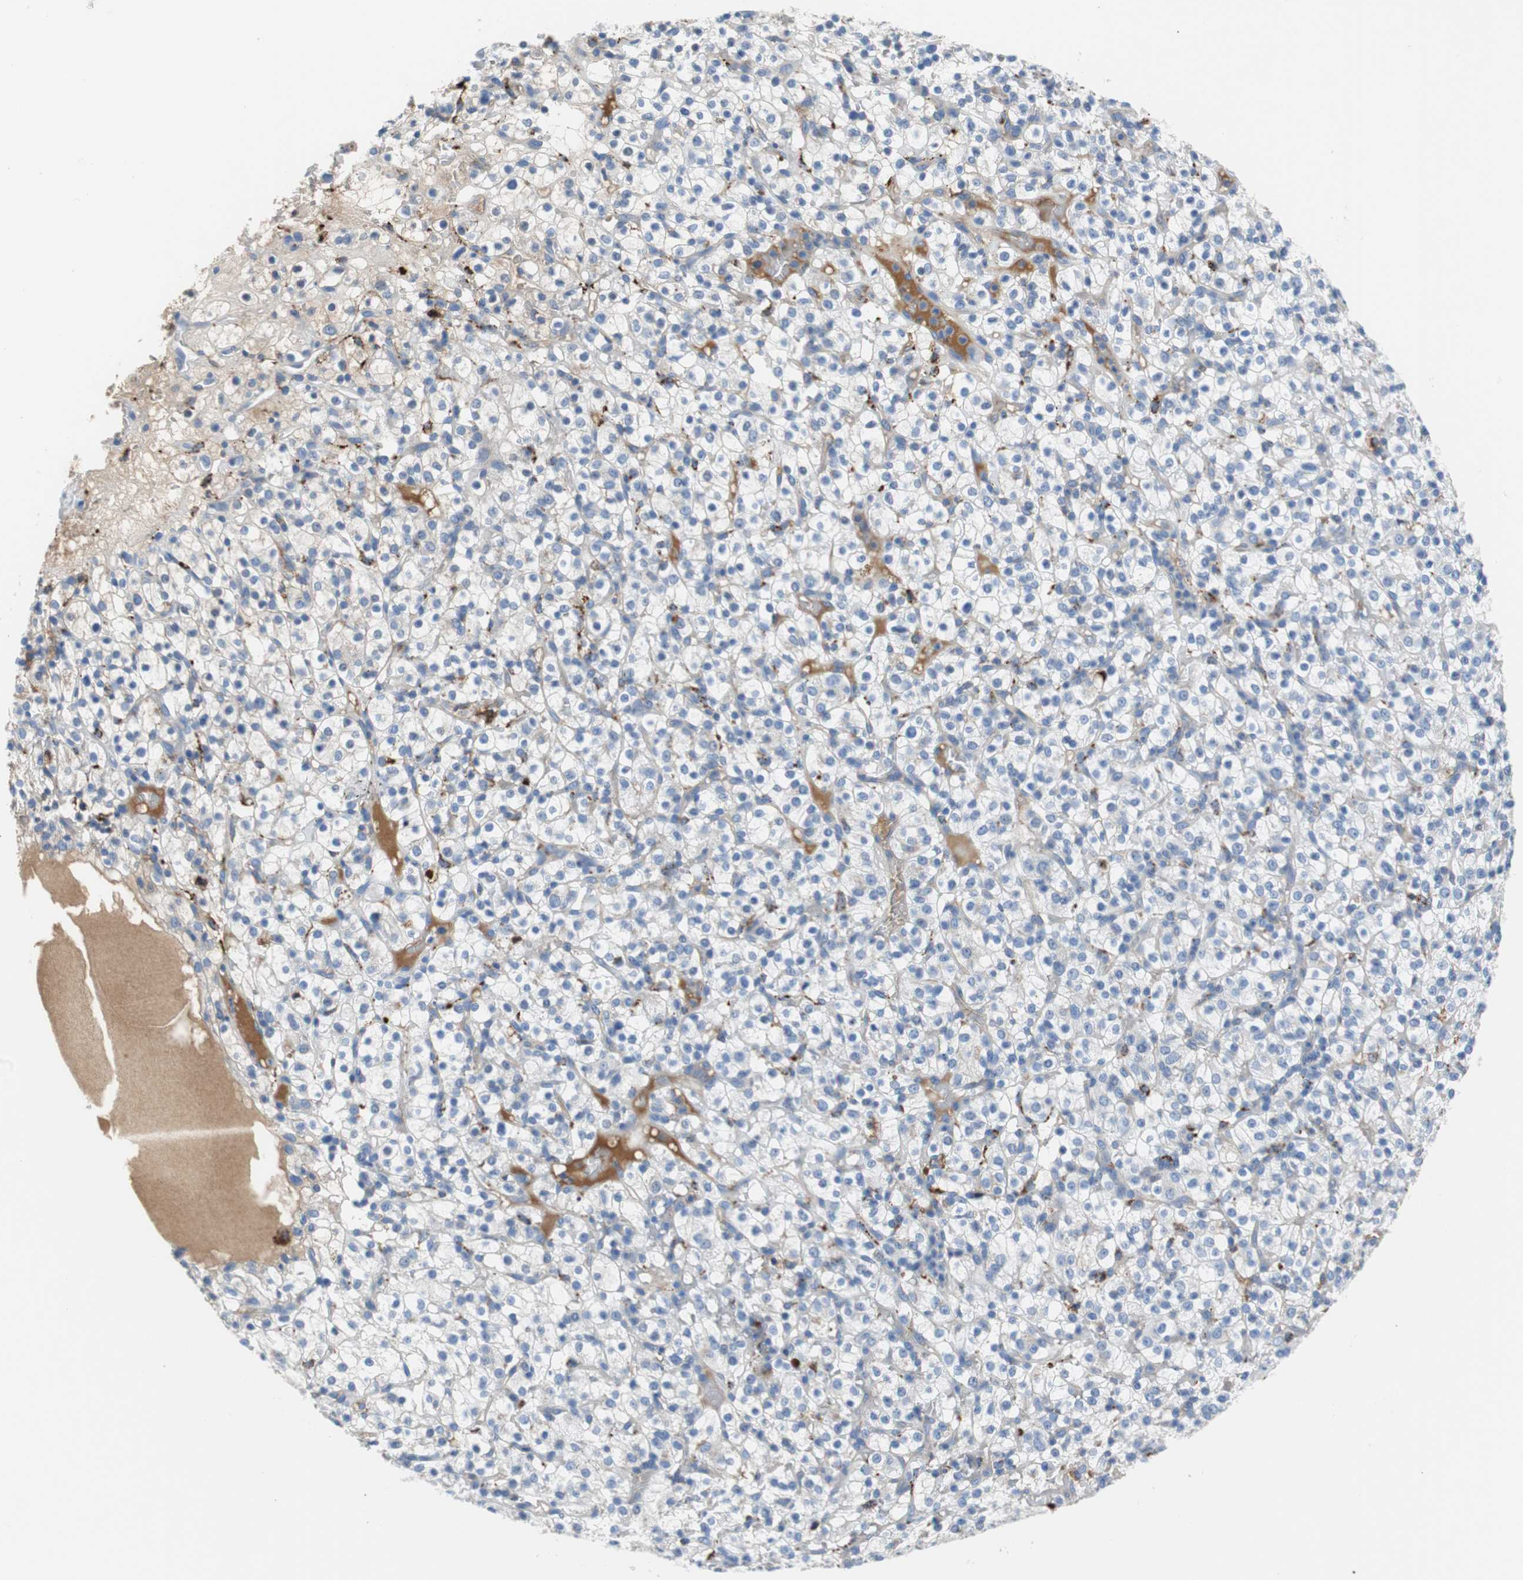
{"staining": {"intensity": "weak", "quantity": "<25%", "location": "cytoplasmic/membranous"}, "tissue": "renal cancer", "cell_type": "Tumor cells", "image_type": "cancer", "snomed": [{"axis": "morphology", "description": "Normal tissue, NOS"}, {"axis": "morphology", "description": "Adenocarcinoma, NOS"}, {"axis": "topography", "description": "Kidney"}], "caption": "Photomicrograph shows no significant protein staining in tumor cells of adenocarcinoma (renal).", "gene": "APCS", "patient": {"sex": "female", "age": 72}}